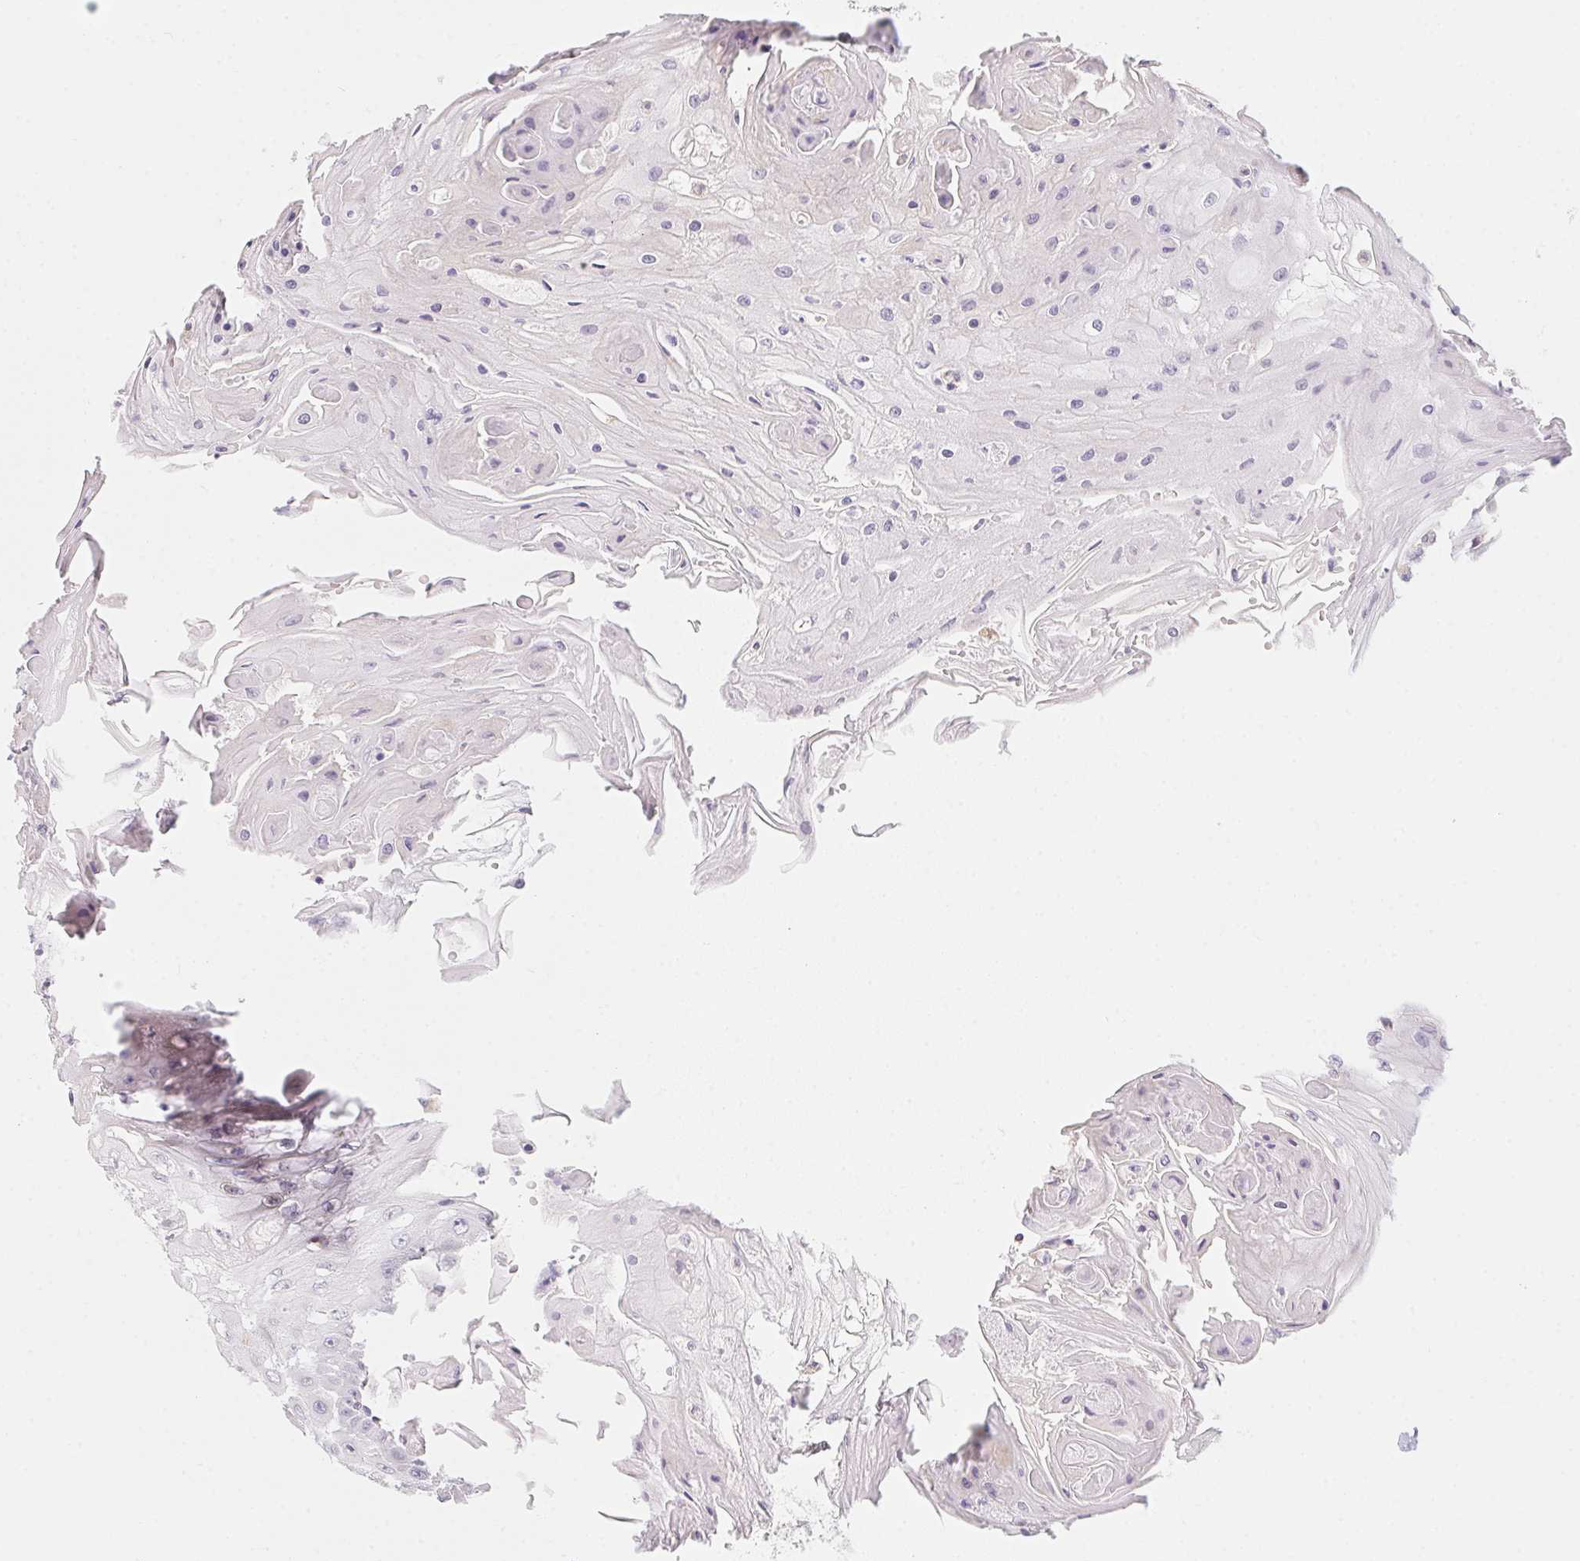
{"staining": {"intensity": "negative", "quantity": "none", "location": "none"}, "tissue": "skin cancer", "cell_type": "Tumor cells", "image_type": "cancer", "snomed": [{"axis": "morphology", "description": "Squamous cell carcinoma, NOS"}, {"axis": "topography", "description": "Skin"}], "caption": "Immunohistochemistry of human skin cancer (squamous cell carcinoma) reveals no expression in tumor cells.", "gene": "PRPH", "patient": {"sex": "male", "age": 70}}